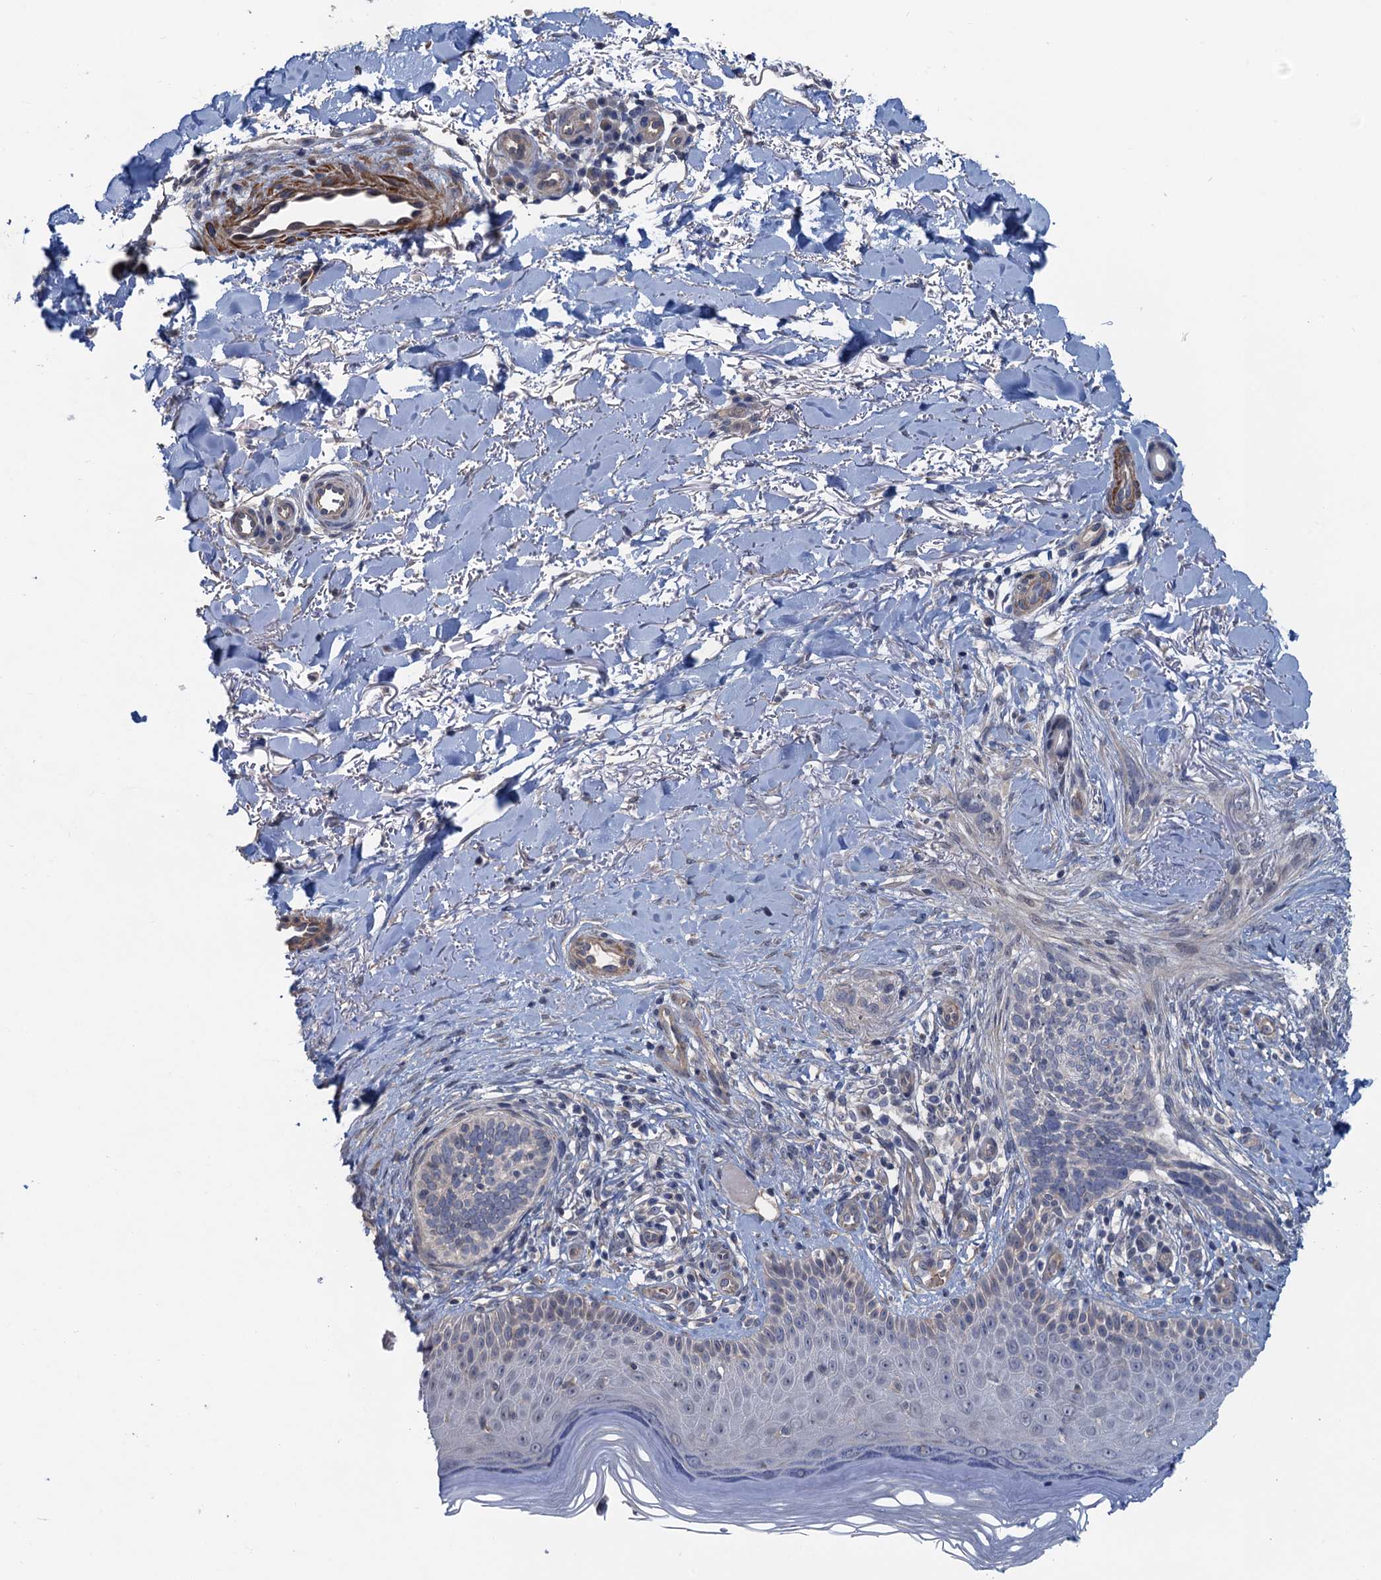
{"staining": {"intensity": "negative", "quantity": "none", "location": "none"}, "tissue": "skin cancer", "cell_type": "Tumor cells", "image_type": "cancer", "snomed": [{"axis": "morphology", "description": "Normal tissue, NOS"}, {"axis": "morphology", "description": "Basal cell carcinoma"}, {"axis": "topography", "description": "Skin"}], "caption": "DAB (3,3'-diaminobenzidine) immunohistochemical staining of human skin cancer demonstrates no significant expression in tumor cells.", "gene": "MYO16", "patient": {"sex": "female", "age": 67}}